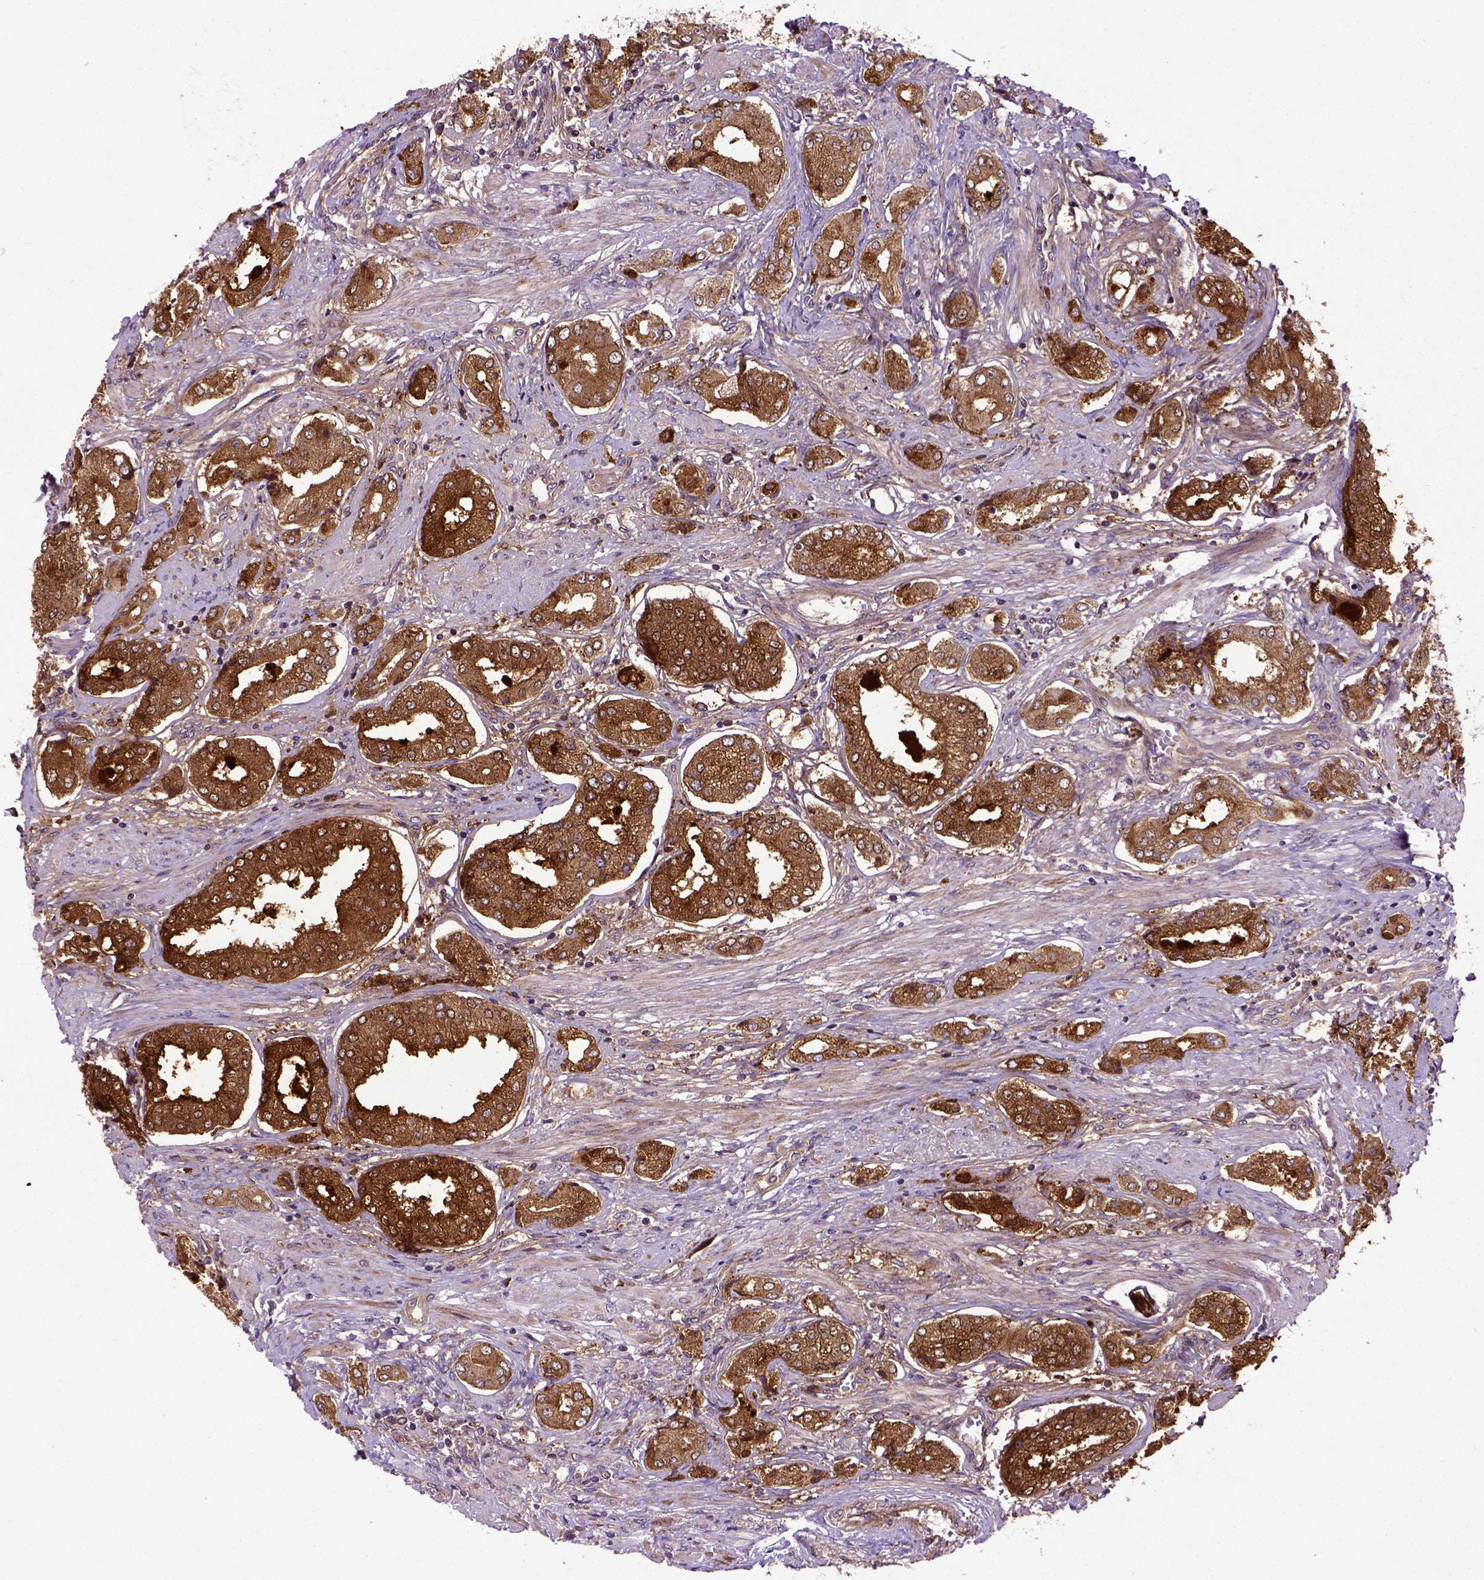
{"staining": {"intensity": "strong", "quantity": ">75%", "location": "cytoplasmic/membranous"}, "tissue": "prostate cancer", "cell_type": "Tumor cells", "image_type": "cancer", "snomed": [{"axis": "morphology", "description": "Adenocarcinoma, NOS"}, {"axis": "topography", "description": "Prostate"}], "caption": "Prostate adenocarcinoma stained with a brown dye exhibits strong cytoplasmic/membranous positive positivity in approximately >75% of tumor cells.", "gene": "CAPRIN1", "patient": {"sex": "male", "age": 63}}